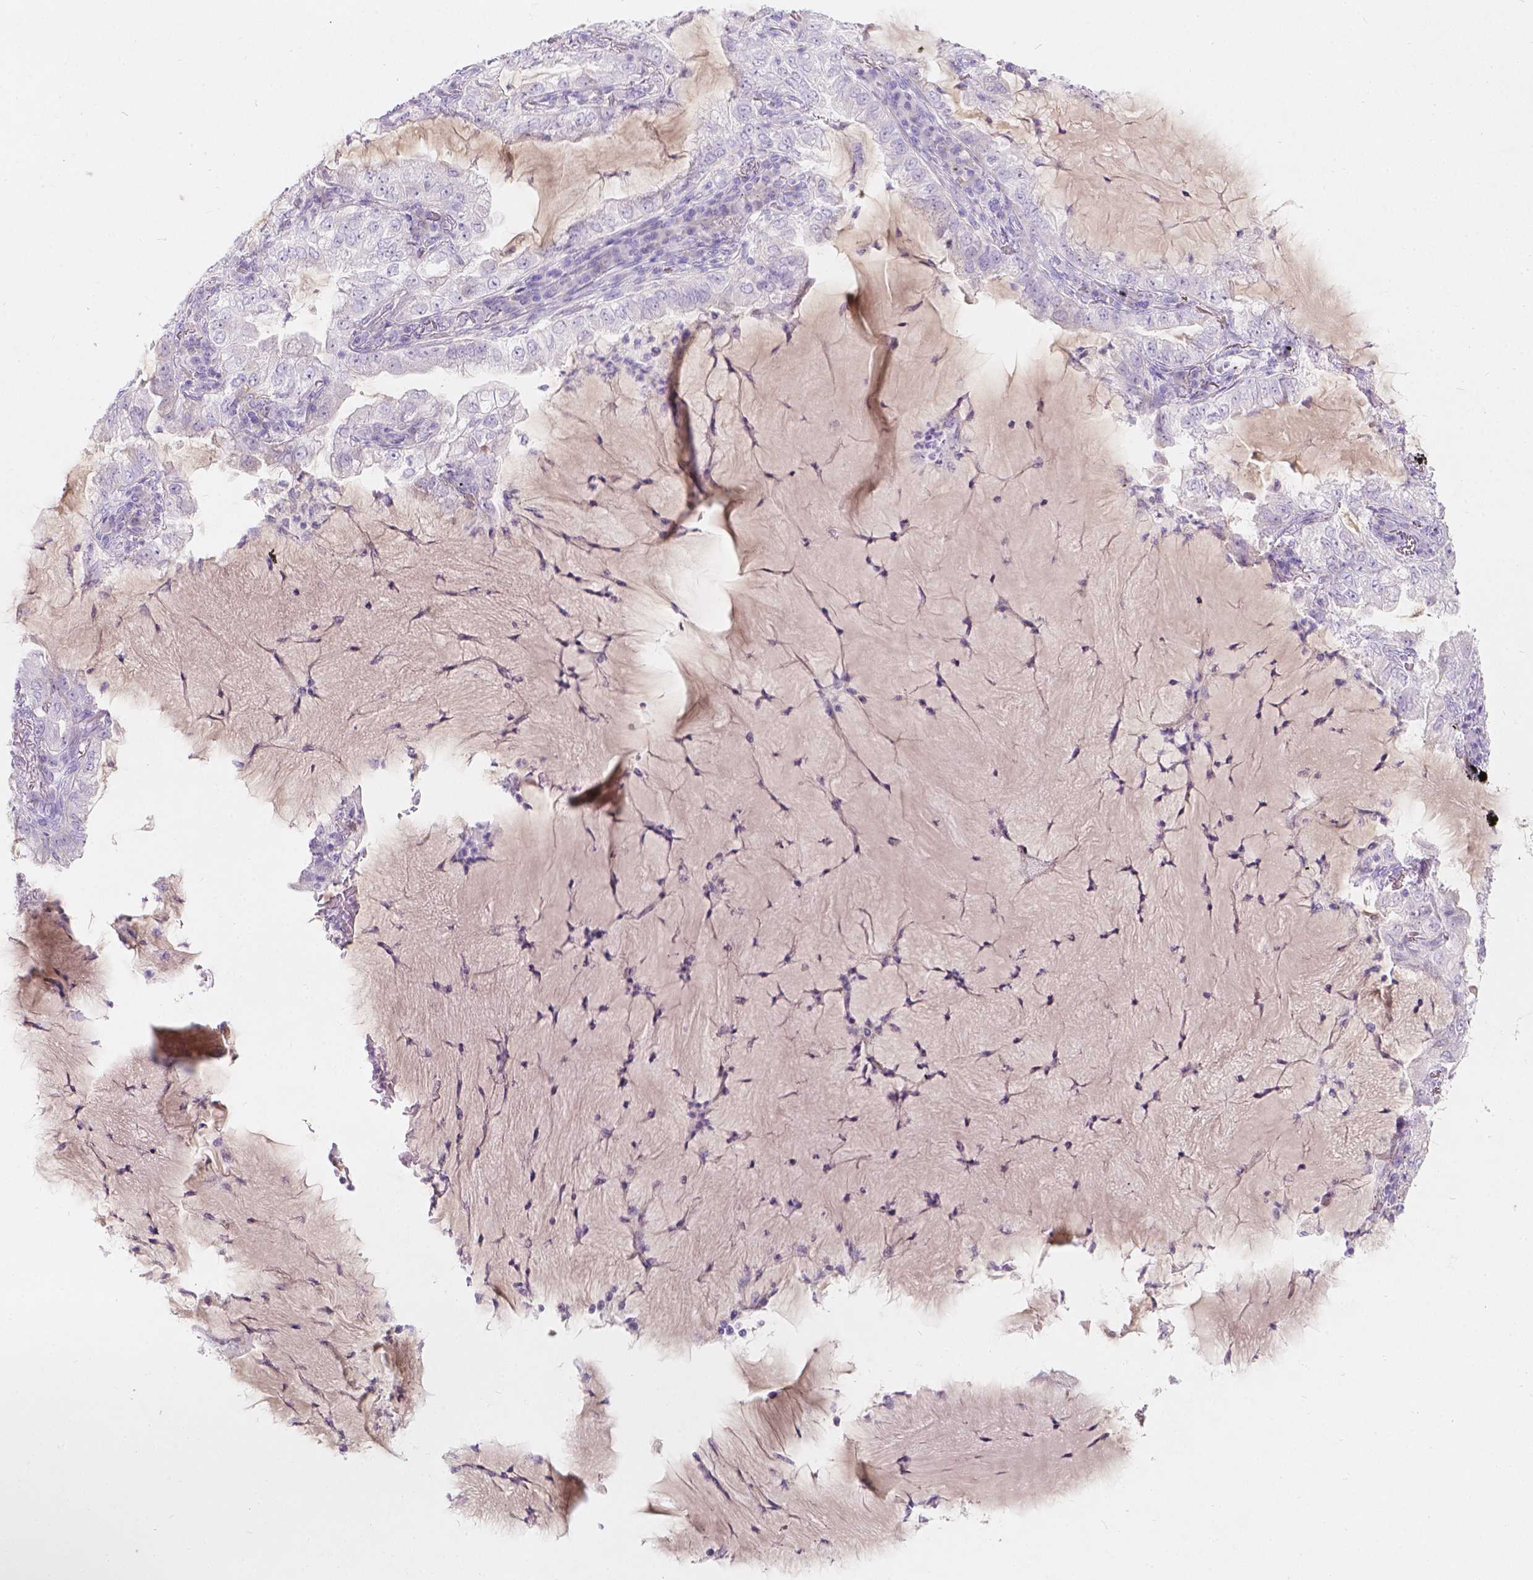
{"staining": {"intensity": "negative", "quantity": "none", "location": "none"}, "tissue": "lung cancer", "cell_type": "Tumor cells", "image_type": "cancer", "snomed": [{"axis": "morphology", "description": "Adenocarcinoma, NOS"}, {"axis": "topography", "description": "Lung"}], "caption": "Human lung adenocarcinoma stained for a protein using immunohistochemistry (IHC) exhibits no positivity in tumor cells.", "gene": "GAL3ST2", "patient": {"sex": "female", "age": 73}}